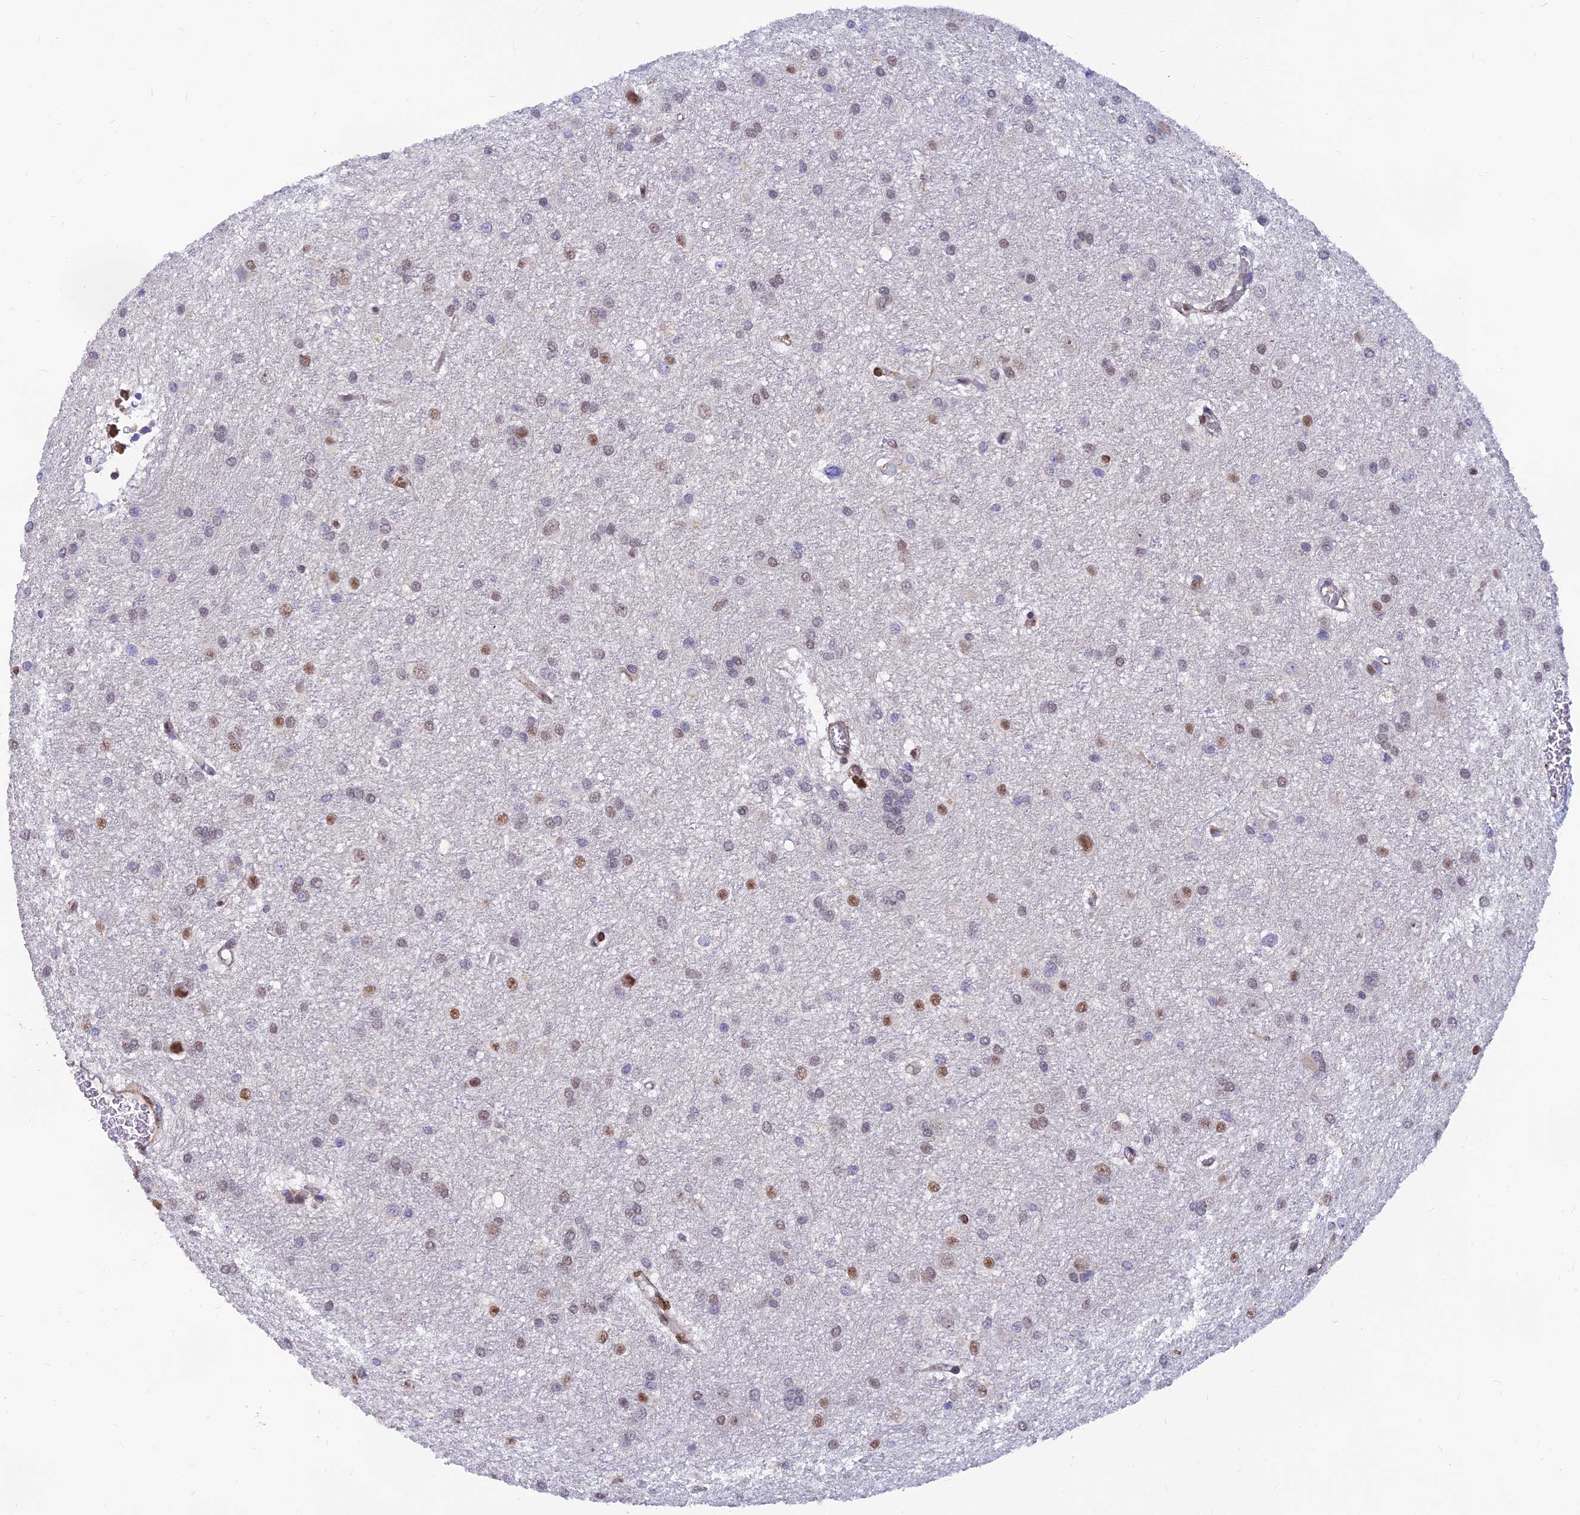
{"staining": {"intensity": "moderate", "quantity": "<25%", "location": "nuclear"}, "tissue": "glioma", "cell_type": "Tumor cells", "image_type": "cancer", "snomed": [{"axis": "morphology", "description": "Glioma, malignant, High grade"}, {"axis": "topography", "description": "Brain"}], "caption": "Glioma stained for a protein (brown) demonstrates moderate nuclear positive staining in about <25% of tumor cells.", "gene": "CLK4", "patient": {"sex": "female", "age": 50}}